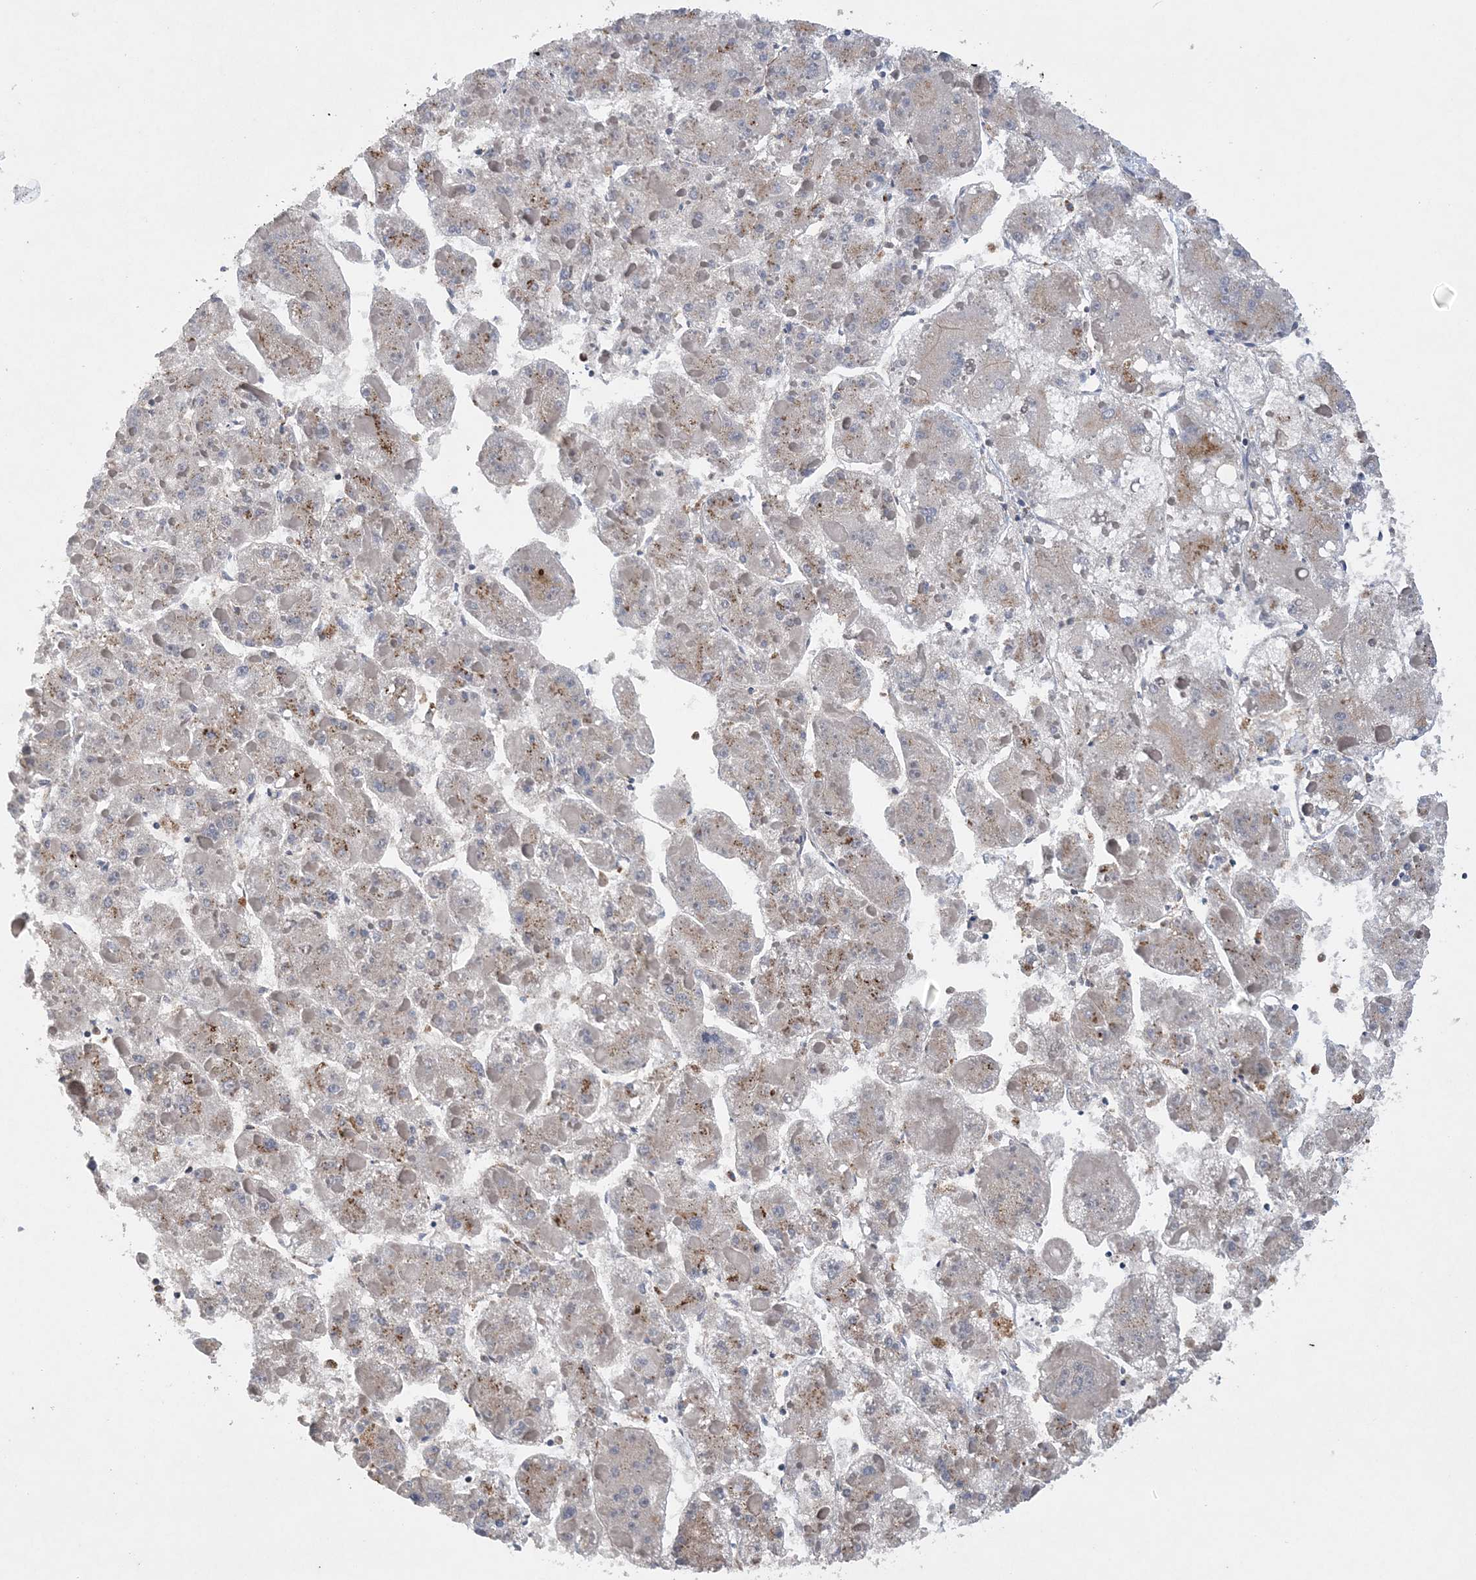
{"staining": {"intensity": "weak", "quantity": "<25%", "location": "cytoplasmic/membranous"}, "tissue": "liver cancer", "cell_type": "Tumor cells", "image_type": "cancer", "snomed": [{"axis": "morphology", "description": "Carcinoma, Hepatocellular, NOS"}, {"axis": "topography", "description": "Liver"}], "caption": "Immunohistochemistry (IHC) of human hepatocellular carcinoma (liver) shows no staining in tumor cells.", "gene": "PTTG1IP", "patient": {"sex": "female", "age": 73}}